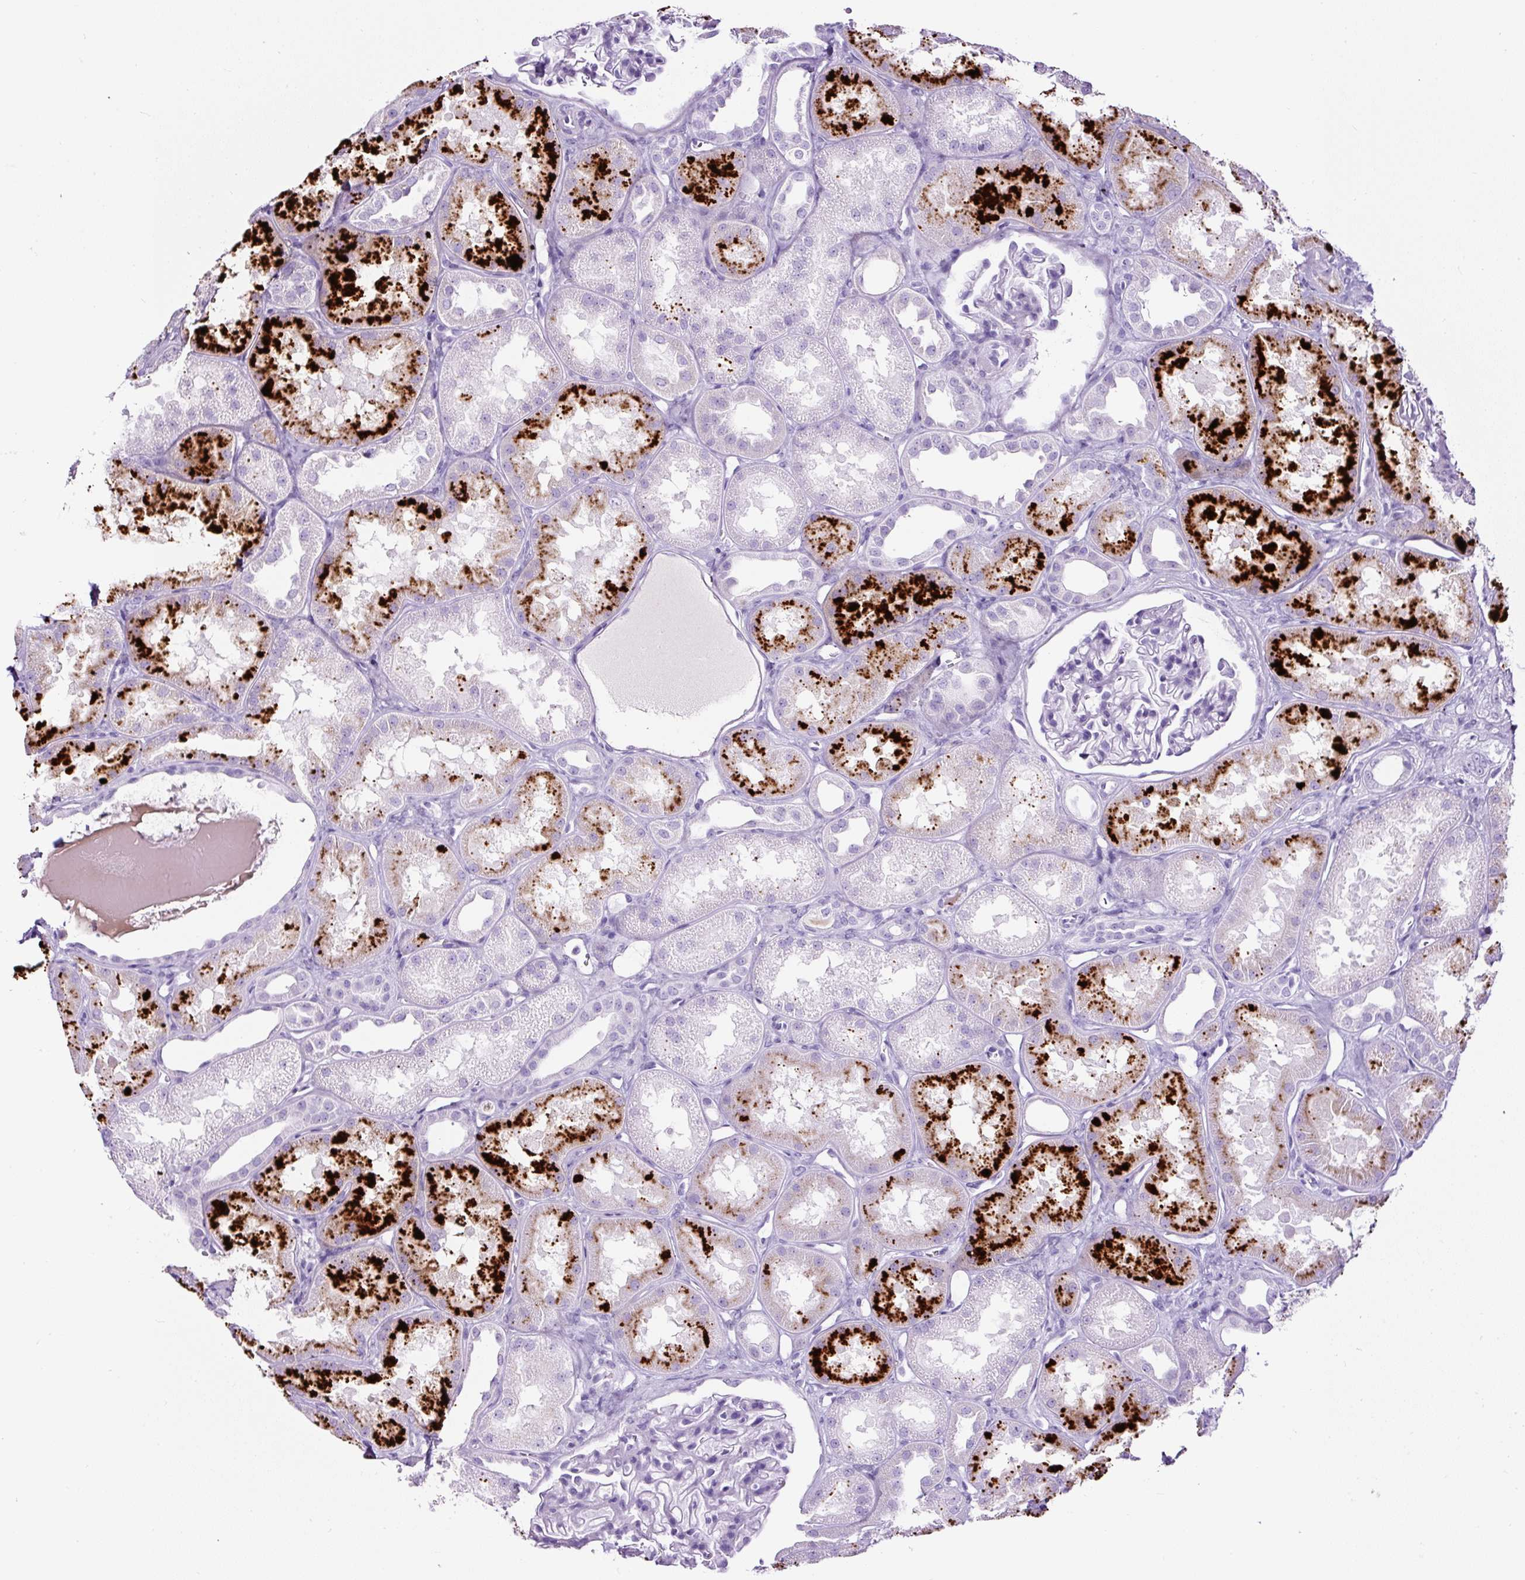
{"staining": {"intensity": "negative", "quantity": "none", "location": "none"}, "tissue": "kidney", "cell_type": "Cells in glomeruli", "image_type": "normal", "snomed": [{"axis": "morphology", "description": "Normal tissue, NOS"}, {"axis": "topography", "description": "Kidney"}], "caption": "IHC photomicrograph of unremarkable kidney: human kidney stained with DAB reveals no significant protein positivity in cells in glomeruli.", "gene": "TMEM200B", "patient": {"sex": "male", "age": 61}}